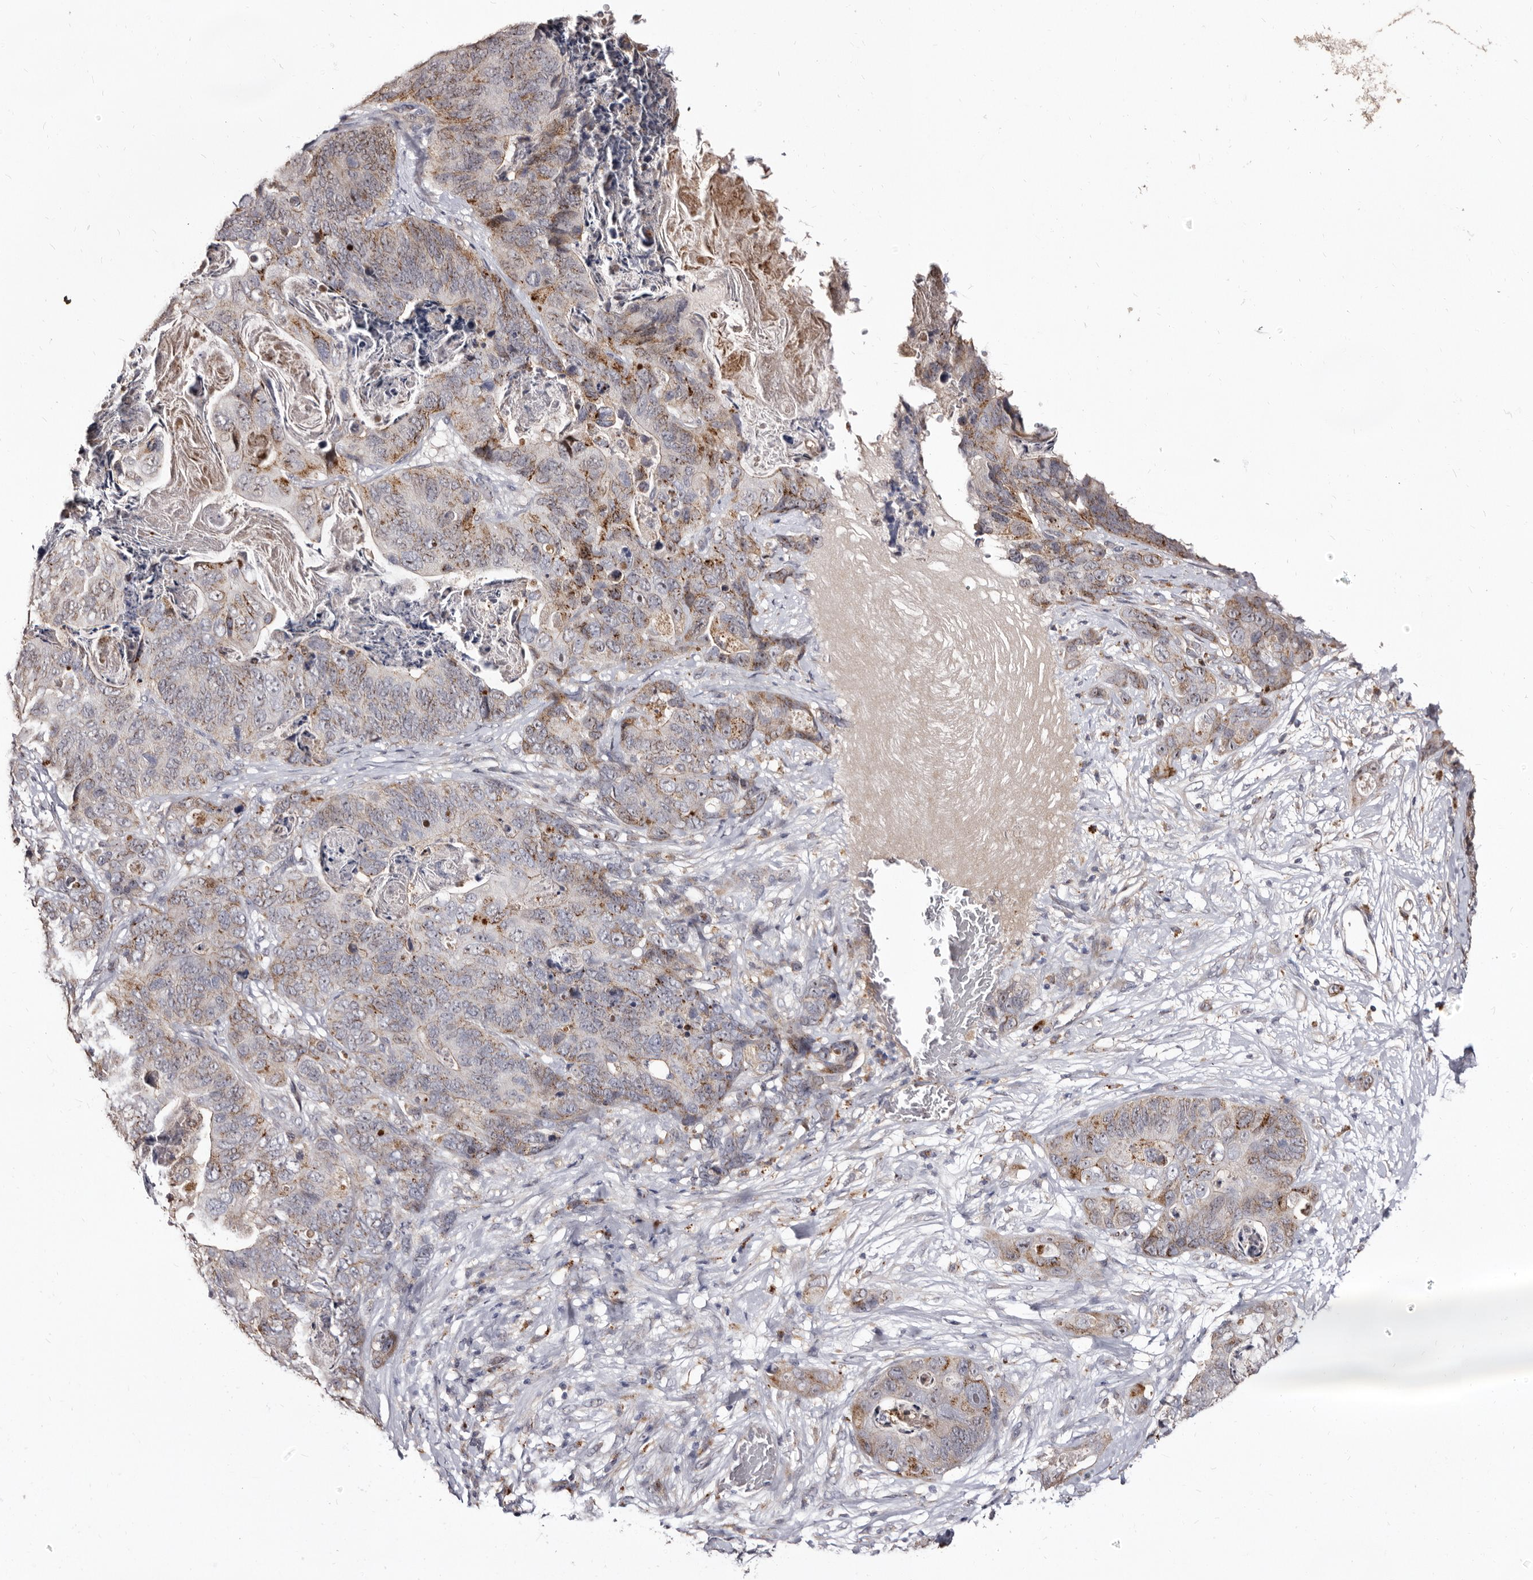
{"staining": {"intensity": "moderate", "quantity": ">75%", "location": "cytoplasmic/membranous"}, "tissue": "stomach cancer", "cell_type": "Tumor cells", "image_type": "cancer", "snomed": [{"axis": "morphology", "description": "Normal tissue, NOS"}, {"axis": "morphology", "description": "Adenocarcinoma, NOS"}, {"axis": "topography", "description": "Stomach"}], "caption": "IHC image of stomach cancer stained for a protein (brown), which shows medium levels of moderate cytoplasmic/membranous positivity in about >75% of tumor cells.", "gene": "PTAFR", "patient": {"sex": "female", "age": 89}}